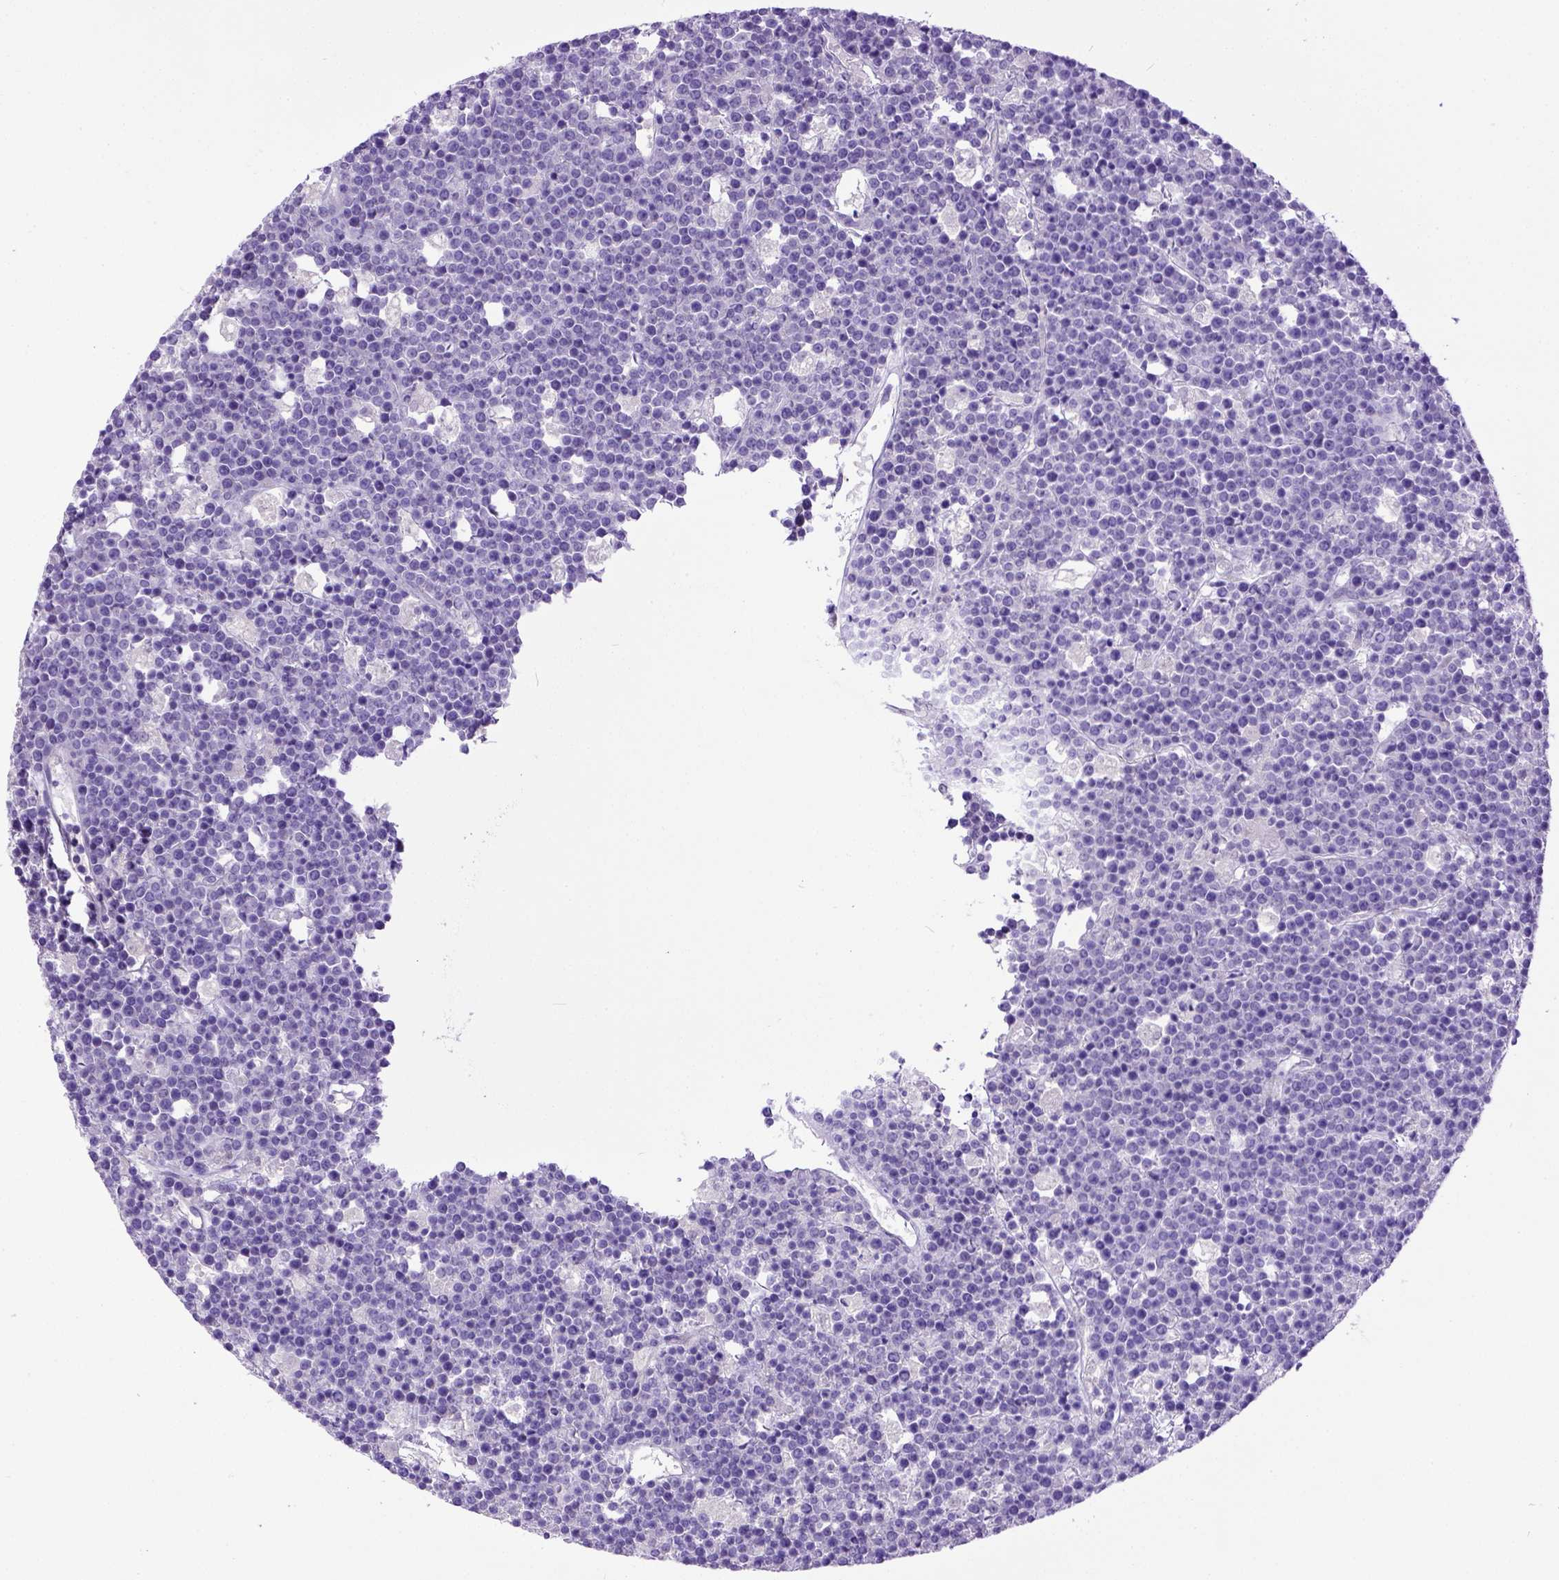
{"staining": {"intensity": "negative", "quantity": "none", "location": "none"}, "tissue": "lymphoma", "cell_type": "Tumor cells", "image_type": "cancer", "snomed": [{"axis": "morphology", "description": "Malignant lymphoma, non-Hodgkin's type, High grade"}, {"axis": "topography", "description": "Ovary"}], "caption": "High-grade malignant lymphoma, non-Hodgkin's type was stained to show a protein in brown. There is no significant positivity in tumor cells.", "gene": "KIT", "patient": {"sex": "female", "age": 56}}